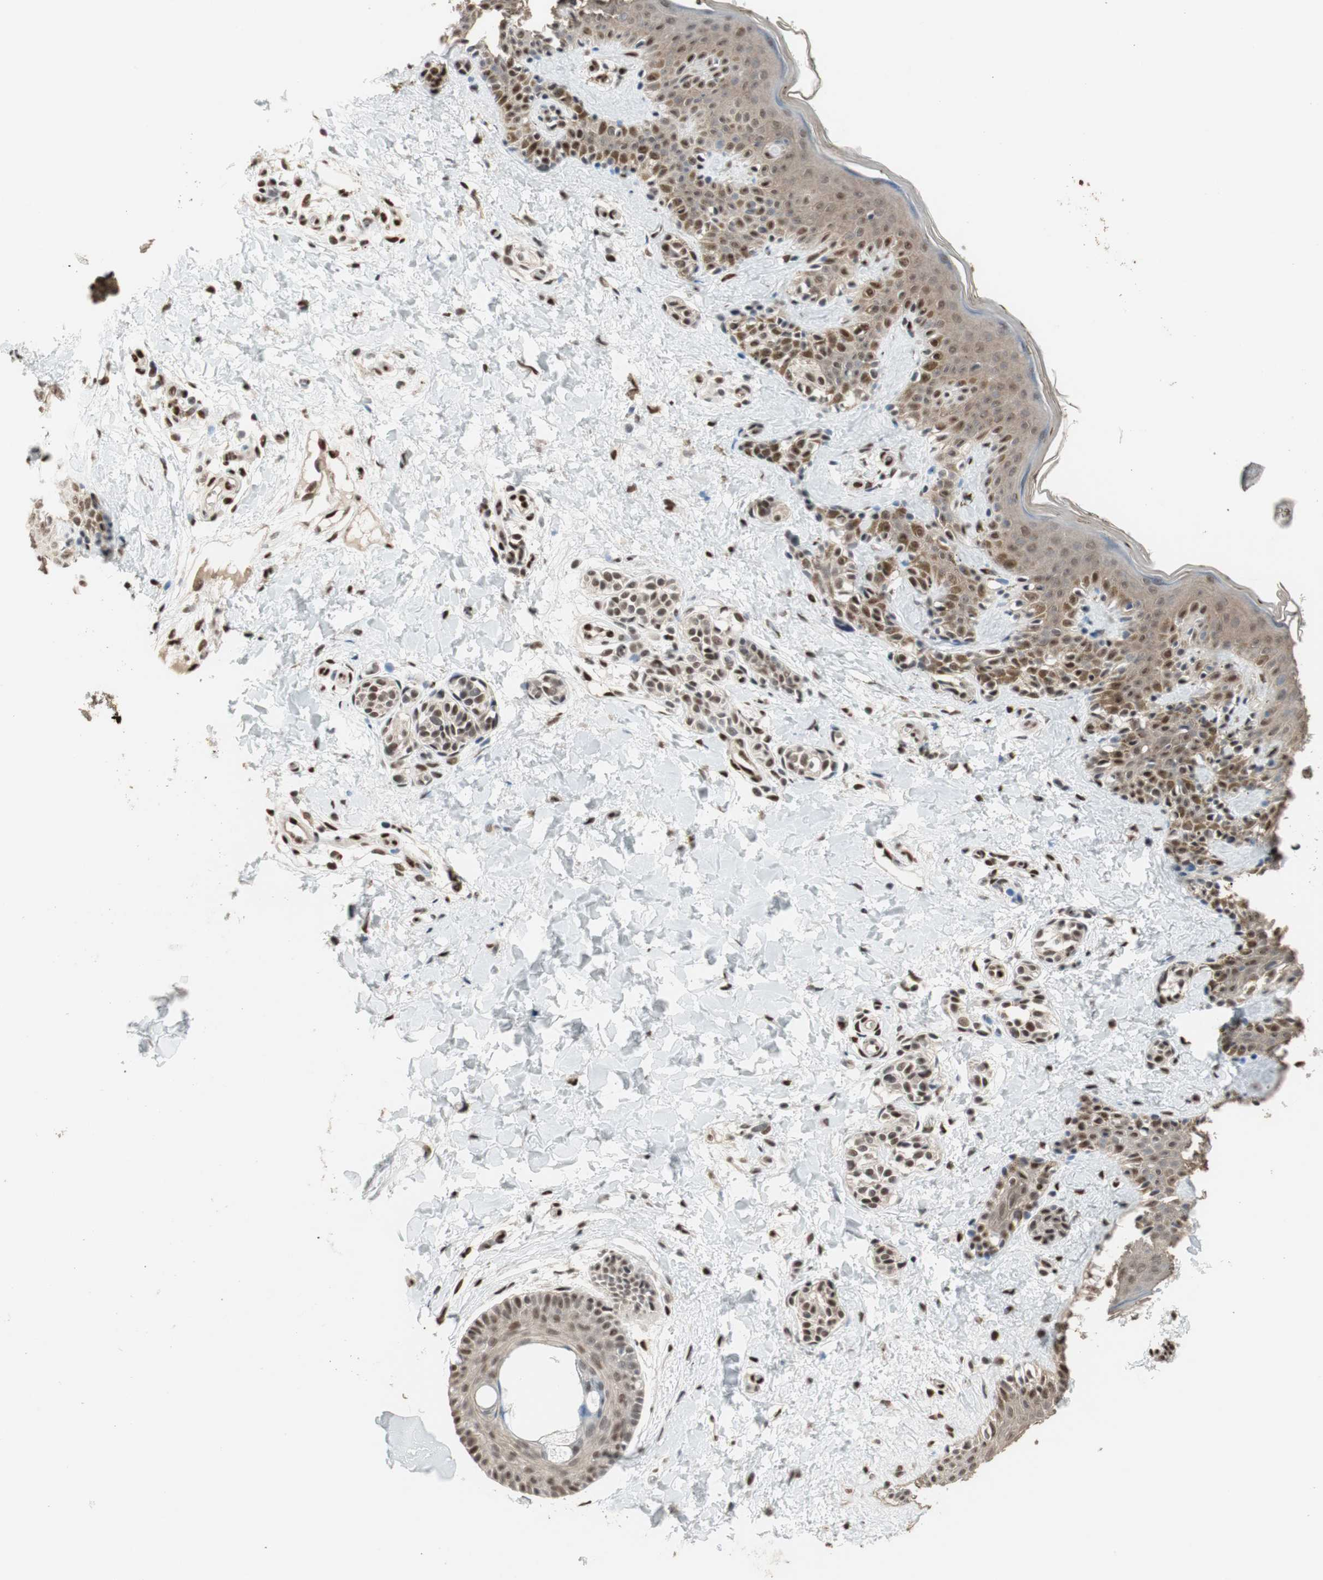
{"staining": {"intensity": "strong", "quantity": ">75%", "location": "nuclear"}, "tissue": "skin", "cell_type": "Fibroblasts", "image_type": "normal", "snomed": [{"axis": "morphology", "description": "Normal tissue, NOS"}, {"axis": "topography", "description": "Skin"}], "caption": "Protein staining demonstrates strong nuclear expression in approximately >75% of fibroblasts in unremarkable skin. (Stains: DAB (3,3'-diaminobenzidine) in brown, nuclei in blue, Microscopy: brightfield microscopy at high magnification).", "gene": "PML", "patient": {"sex": "male", "age": 16}}